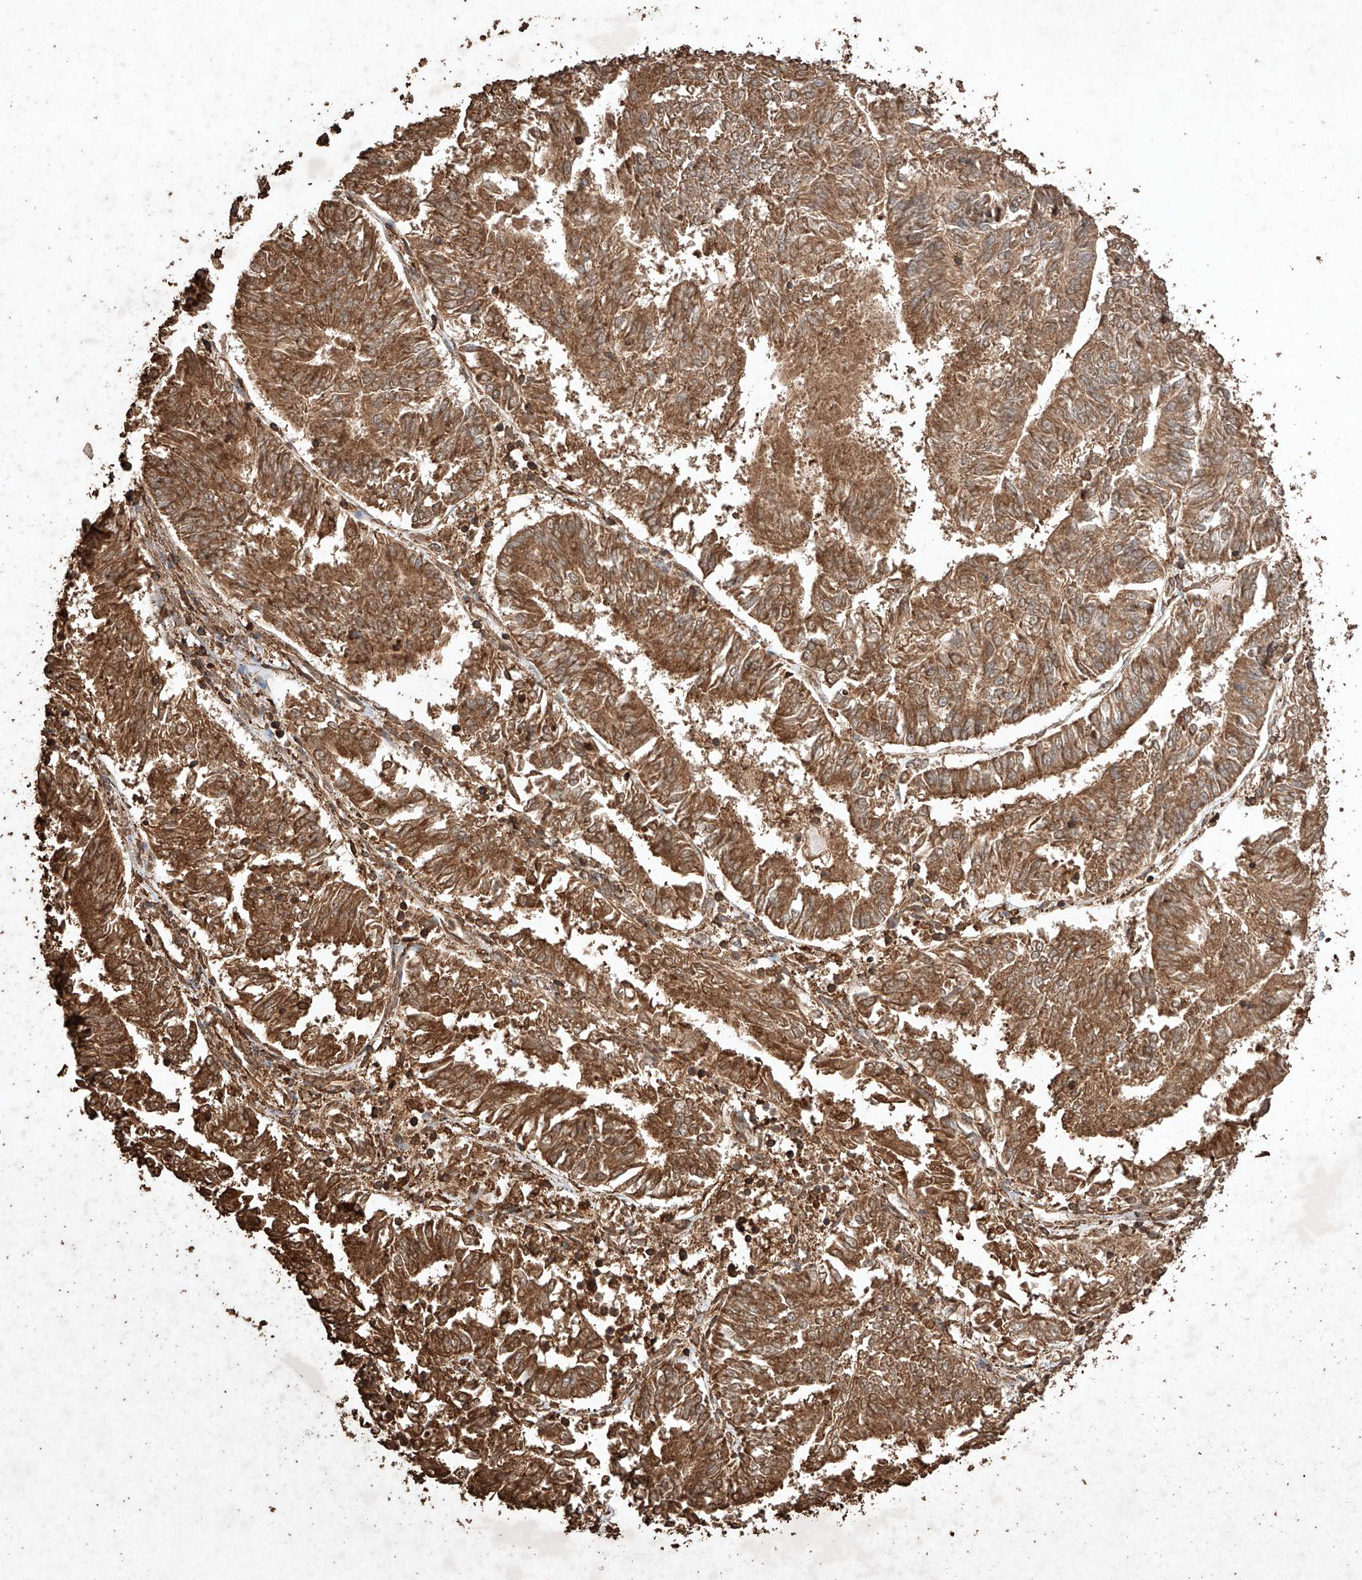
{"staining": {"intensity": "moderate", "quantity": ">75%", "location": "cytoplasmic/membranous"}, "tissue": "endometrial cancer", "cell_type": "Tumor cells", "image_type": "cancer", "snomed": [{"axis": "morphology", "description": "Adenocarcinoma, NOS"}, {"axis": "topography", "description": "Endometrium"}], "caption": "Moderate cytoplasmic/membranous staining is appreciated in approximately >75% of tumor cells in endometrial adenocarcinoma. The protein of interest is shown in brown color, while the nuclei are stained blue.", "gene": "M6PR", "patient": {"sex": "female", "age": 58}}